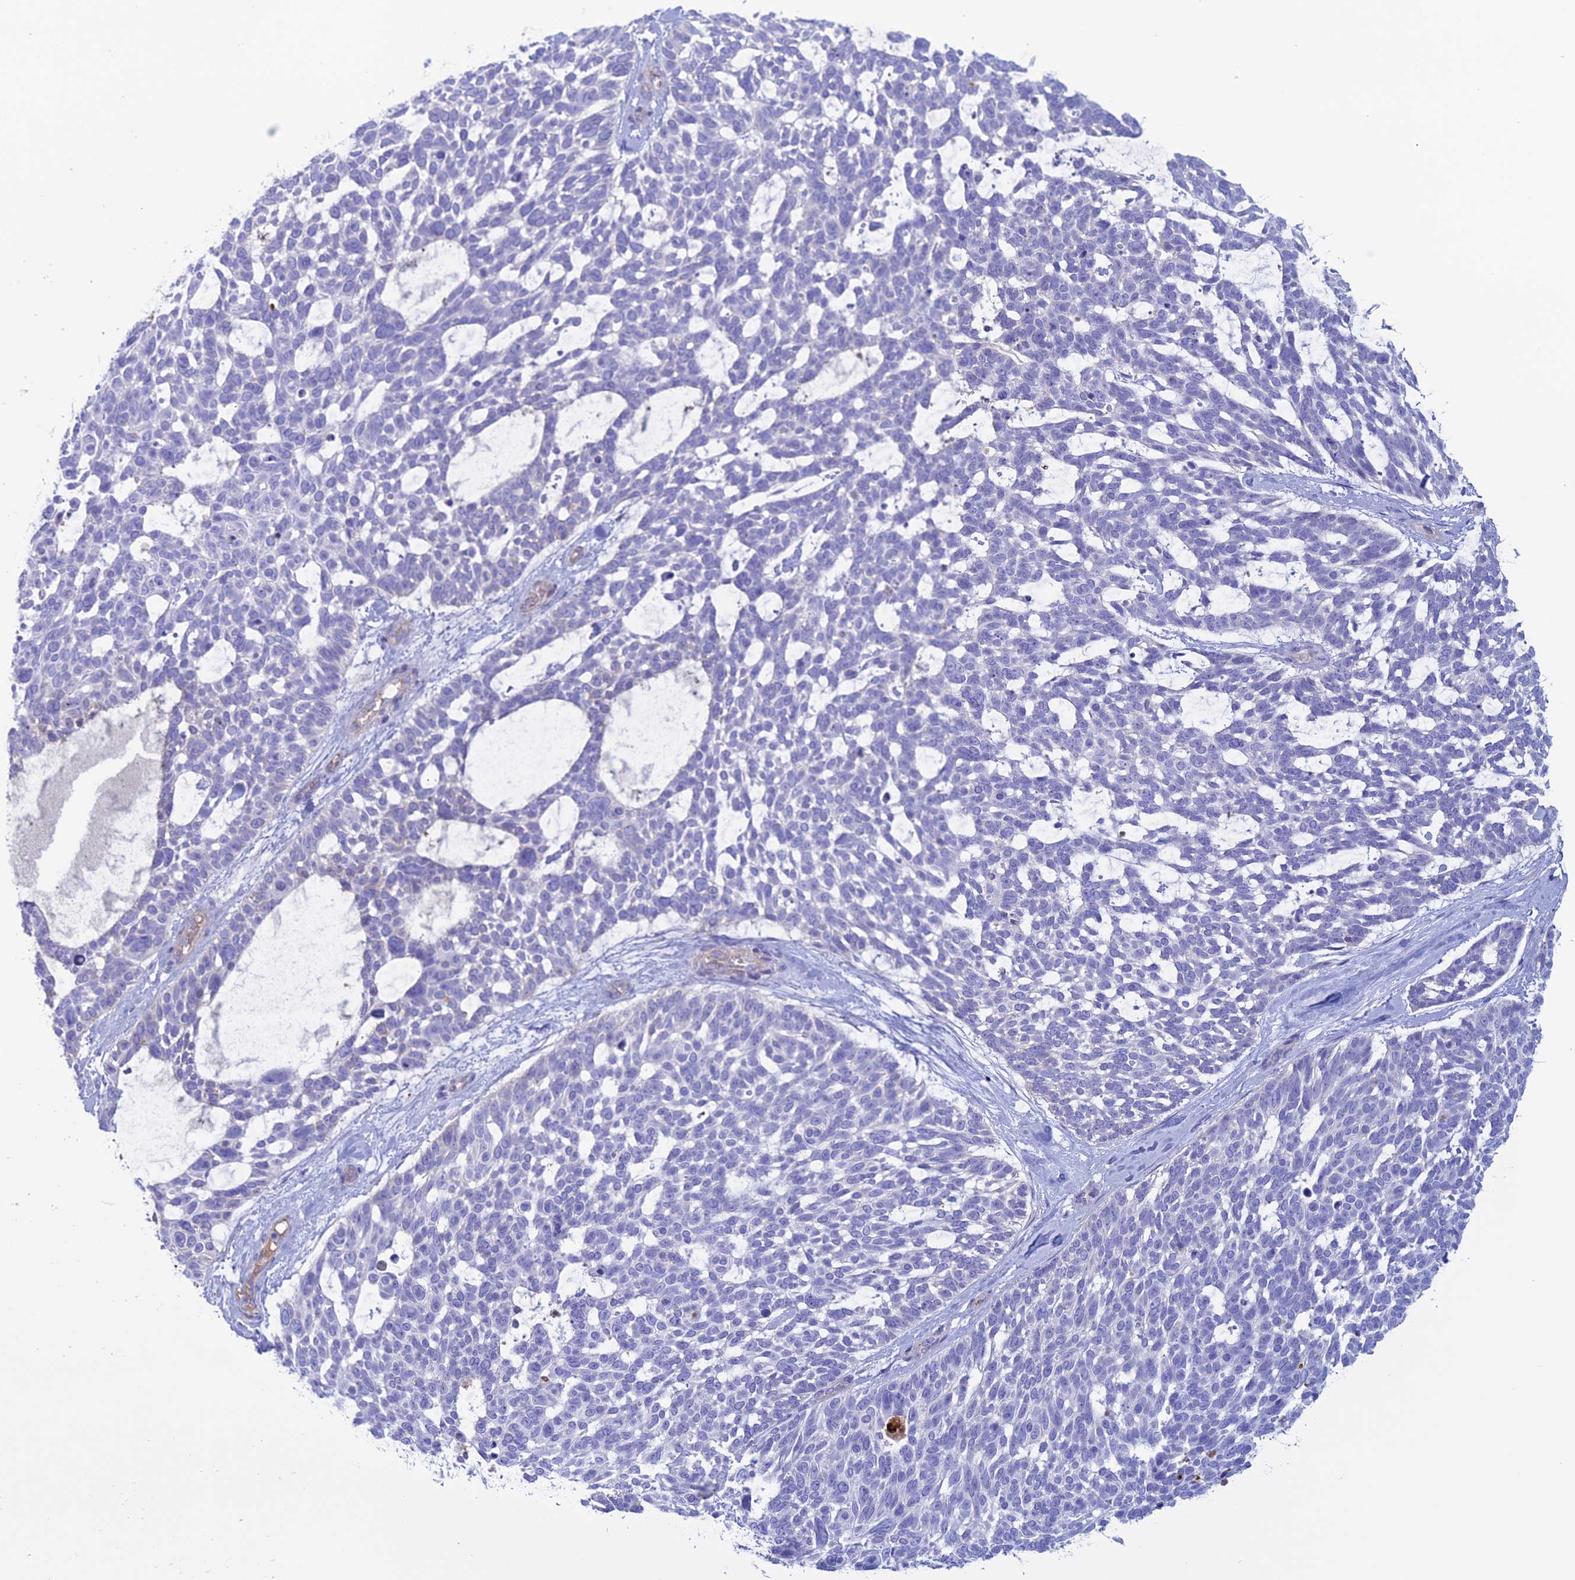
{"staining": {"intensity": "negative", "quantity": "none", "location": "none"}, "tissue": "skin cancer", "cell_type": "Tumor cells", "image_type": "cancer", "snomed": [{"axis": "morphology", "description": "Basal cell carcinoma"}, {"axis": "topography", "description": "Skin"}], "caption": "High power microscopy image of an immunohistochemistry micrograph of skin cancer, revealing no significant staining in tumor cells. (DAB (3,3'-diaminobenzidine) IHC visualized using brightfield microscopy, high magnification).", "gene": "CDC42EP5", "patient": {"sex": "male", "age": 88}}